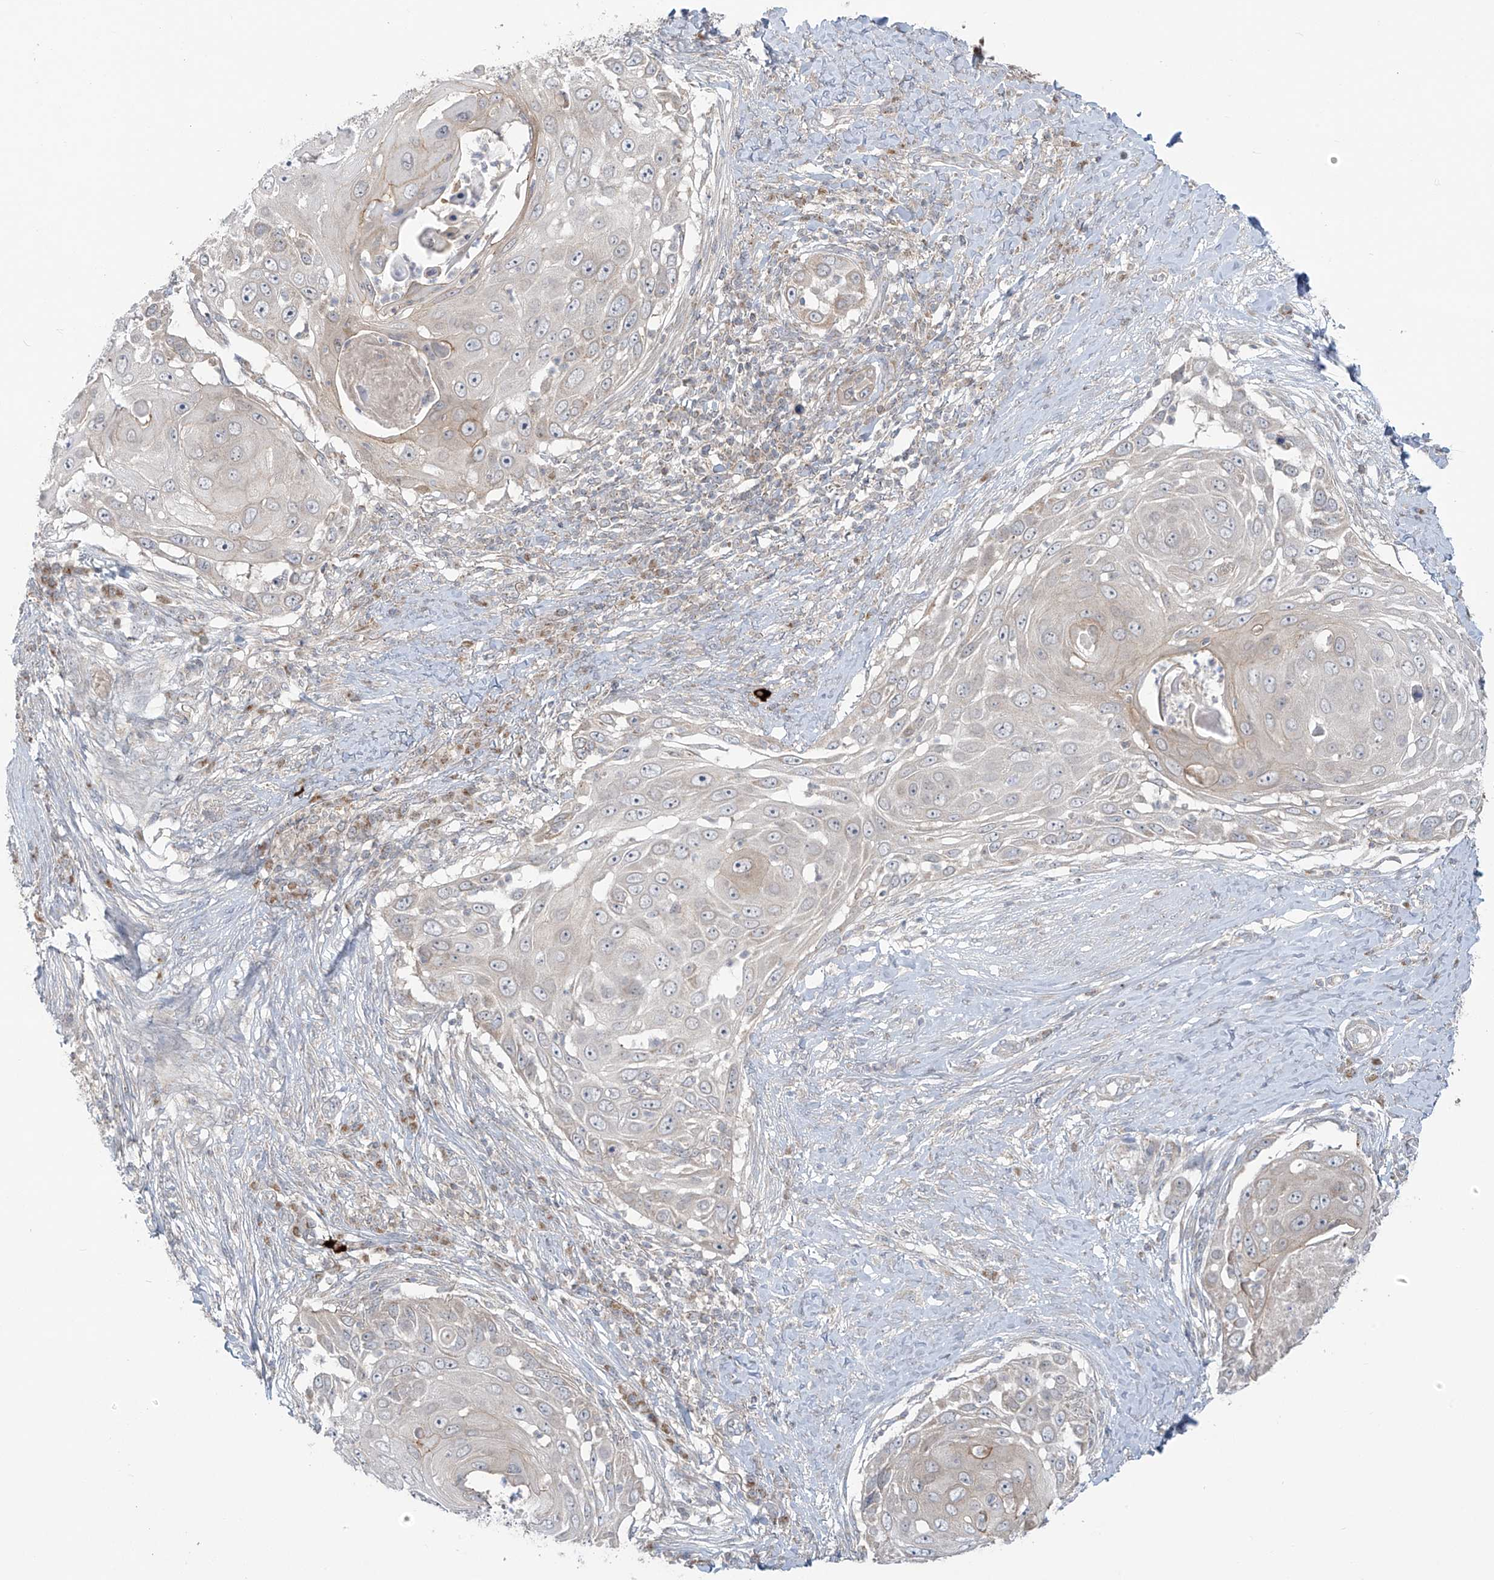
{"staining": {"intensity": "negative", "quantity": "none", "location": "none"}, "tissue": "skin cancer", "cell_type": "Tumor cells", "image_type": "cancer", "snomed": [{"axis": "morphology", "description": "Squamous cell carcinoma, NOS"}, {"axis": "topography", "description": "Skin"}], "caption": "IHC of human squamous cell carcinoma (skin) displays no positivity in tumor cells.", "gene": "HDDC2", "patient": {"sex": "female", "age": 44}}